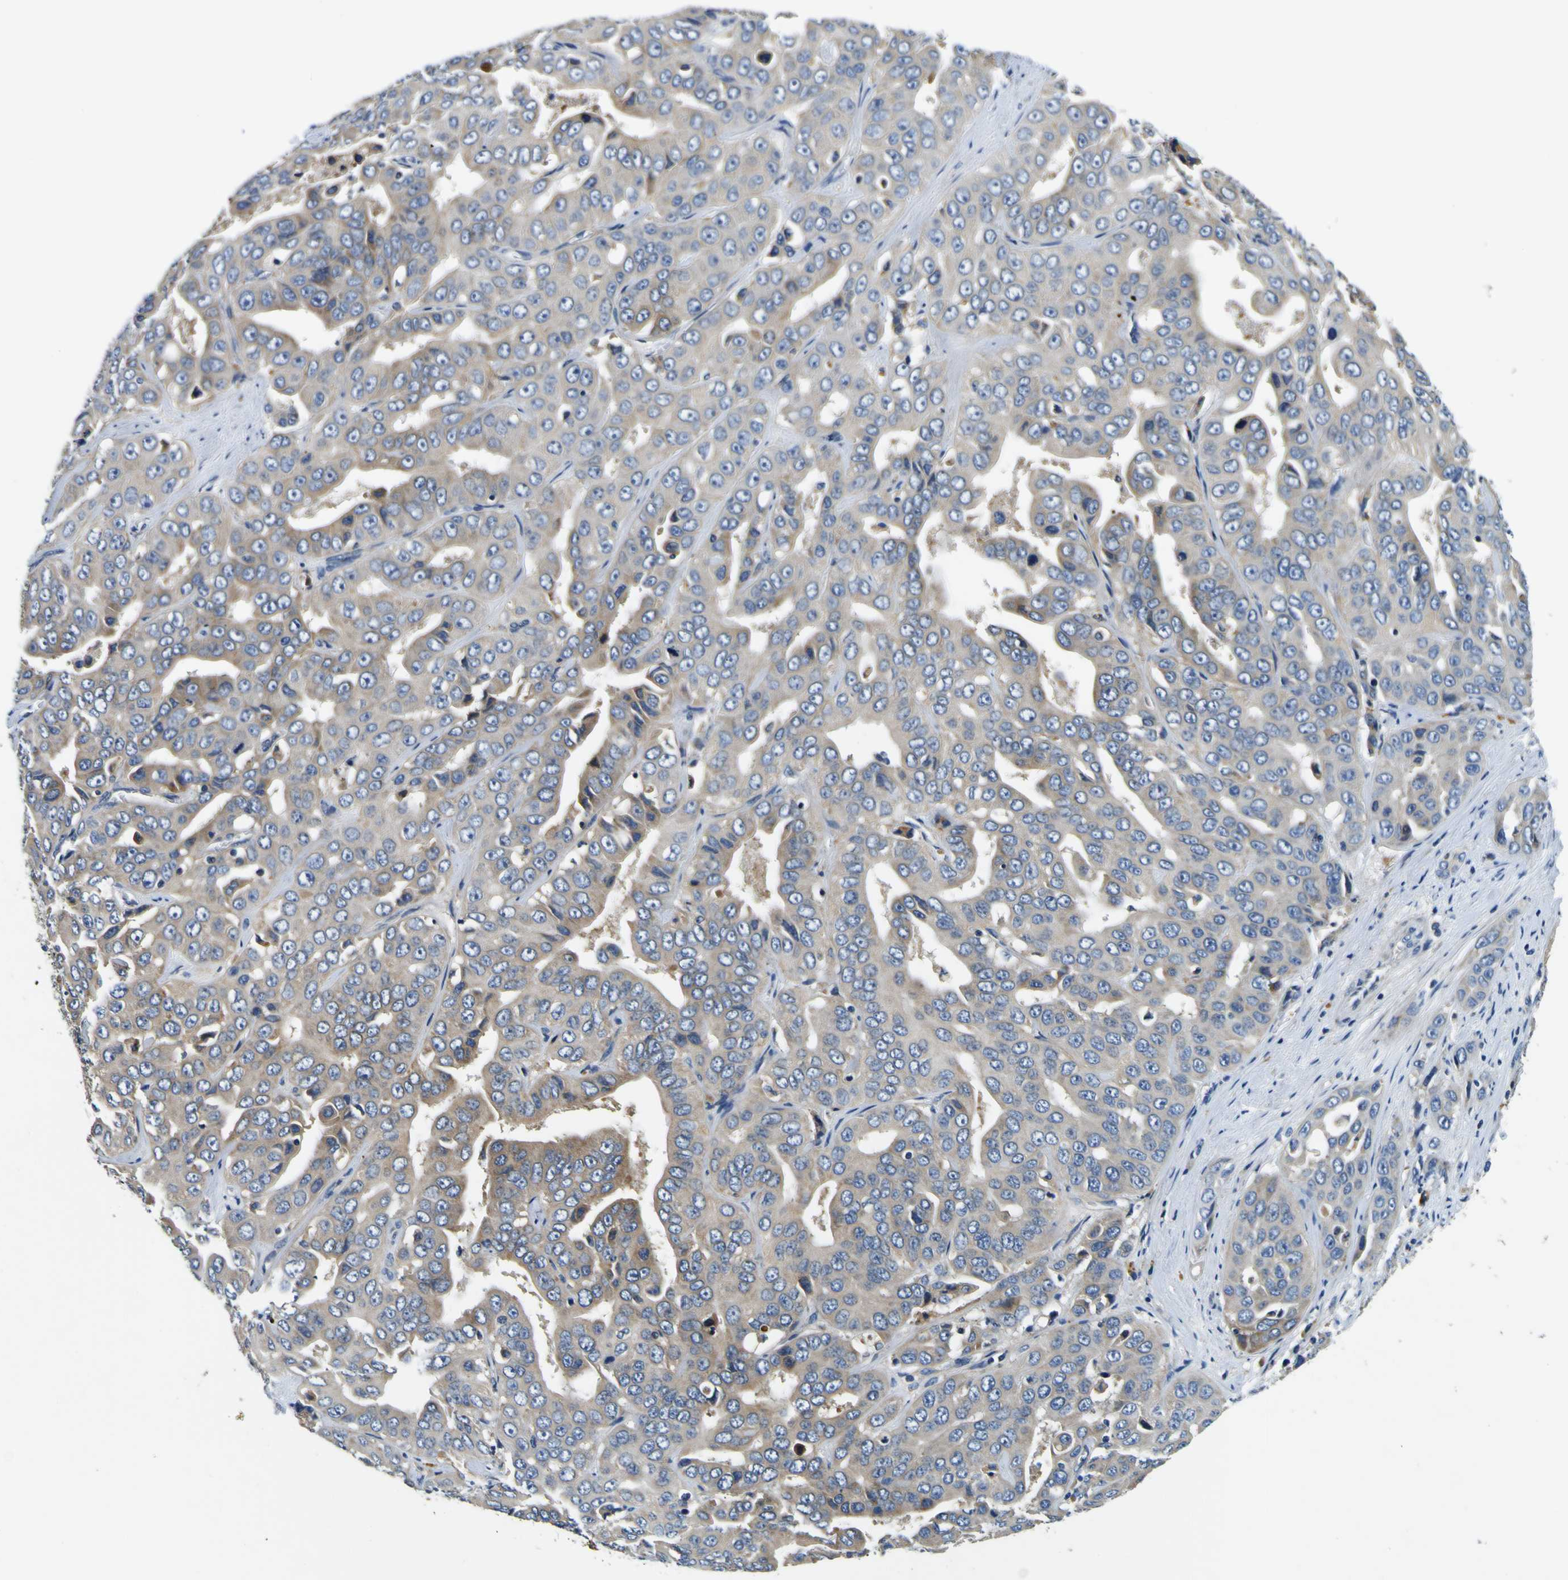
{"staining": {"intensity": "moderate", "quantity": "<25%", "location": "cytoplasmic/membranous"}, "tissue": "liver cancer", "cell_type": "Tumor cells", "image_type": "cancer", "snomed": [{"axis": "morphology", "description": "Cholangiocarcinoma"}, {"axis": "topography", "description": "Liver"}], "caption": "A brown stain shows moderate cytoplasmic/membranous expression of a protein in liver cancer tumor cells.", "gene": "CLSTN1", "patient": {"sex": "female", "age": 52}}